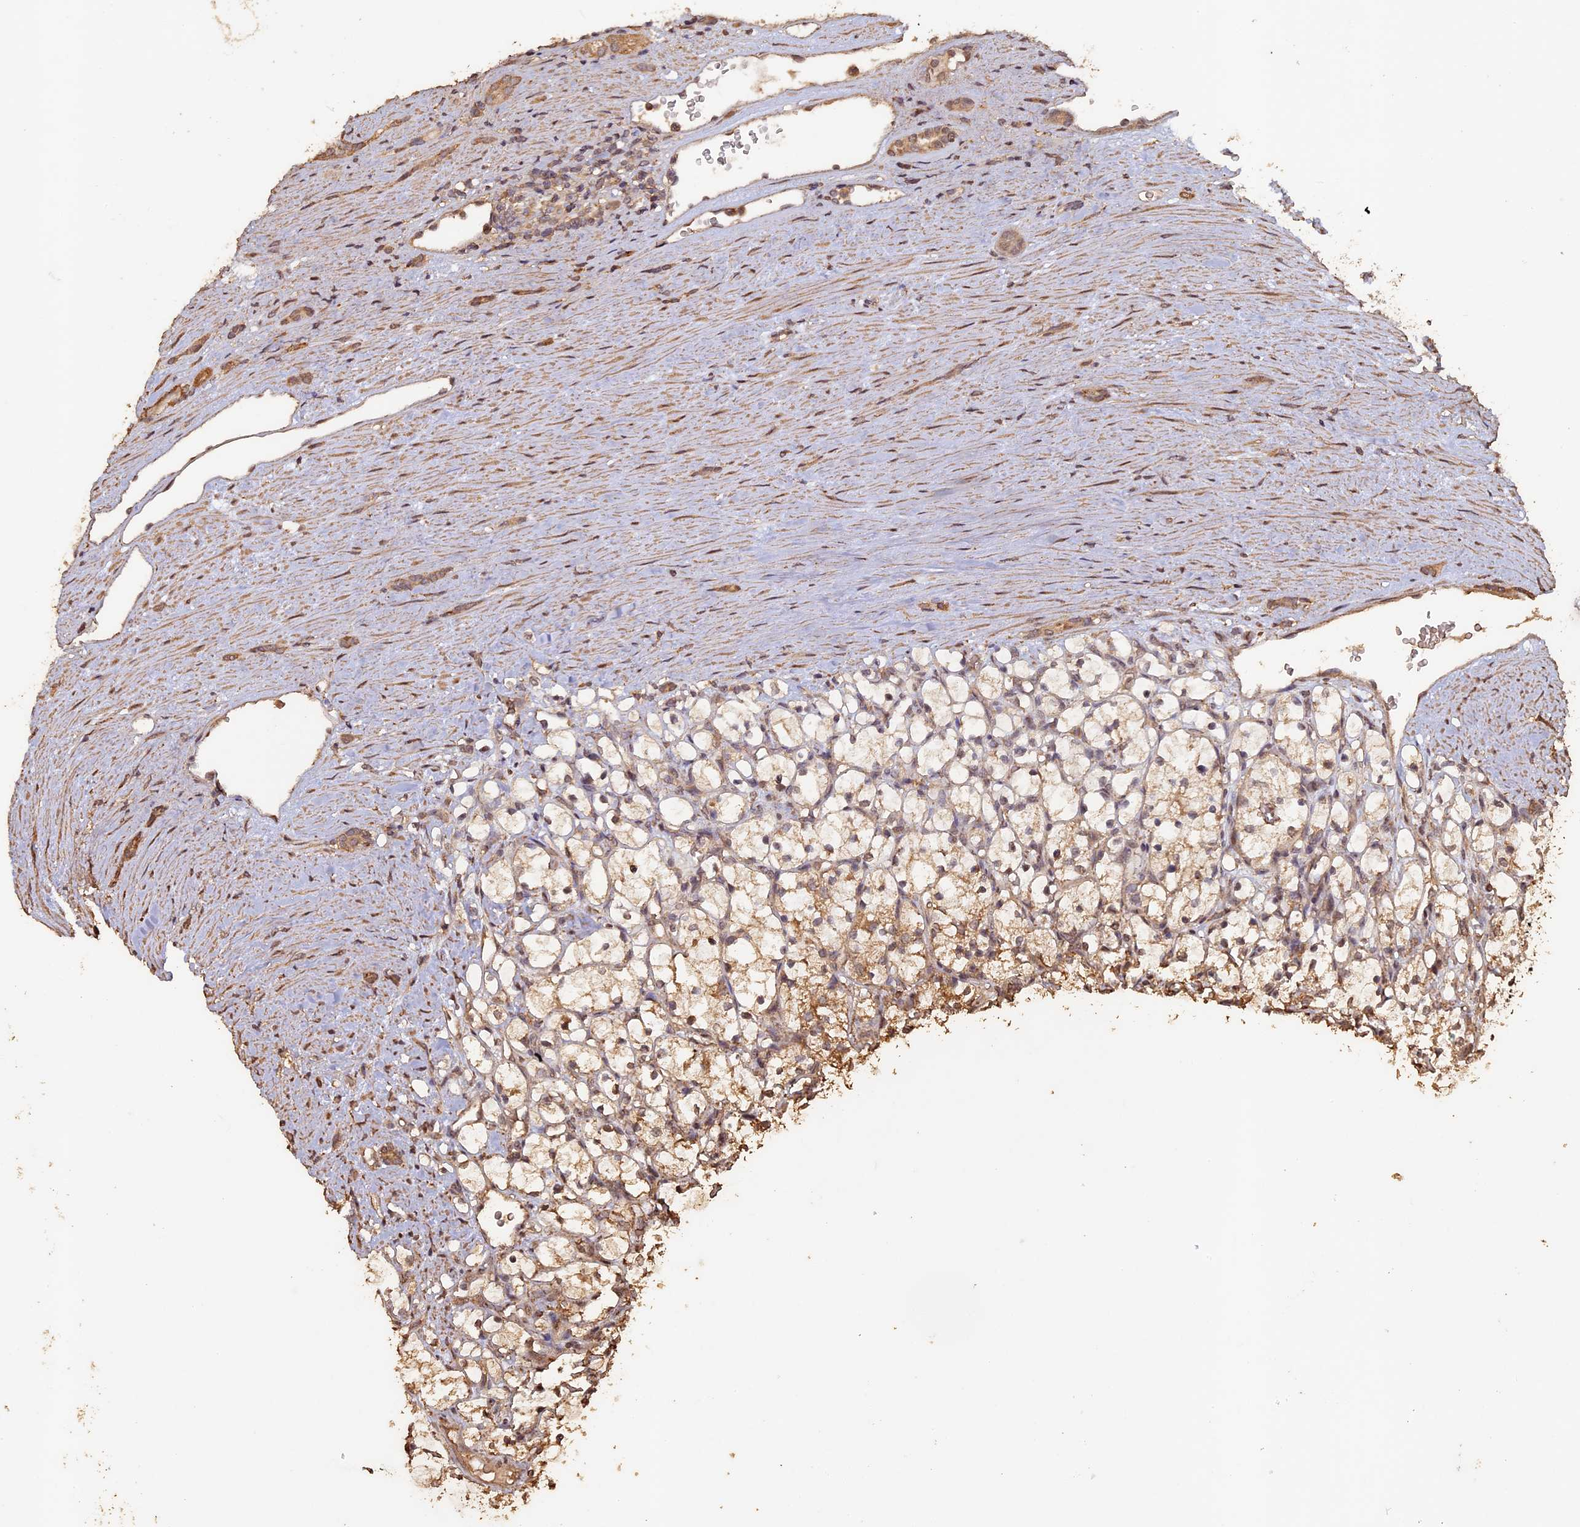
{"staining": {"intensity": "weak", "quantity": ">75%", "location": "cytoplasmic/membranous"}, "tissue": "renal cancer", "cell_type": "Tumor cells", "image_type": "cancer", "snomed": [{"axis": "morphology", "description": "Adenocarcinoma, NOS"}, {"axis": "topography", "description": "Kidney"}], "caption": "A photomicrograph of human renal adenocarcinoma stained for a protein reveals weak cytoplasmic/membranous brown staining in tumor cells.", "gene": "HUNK", "patient": {"sex": "female", "age": 69}}